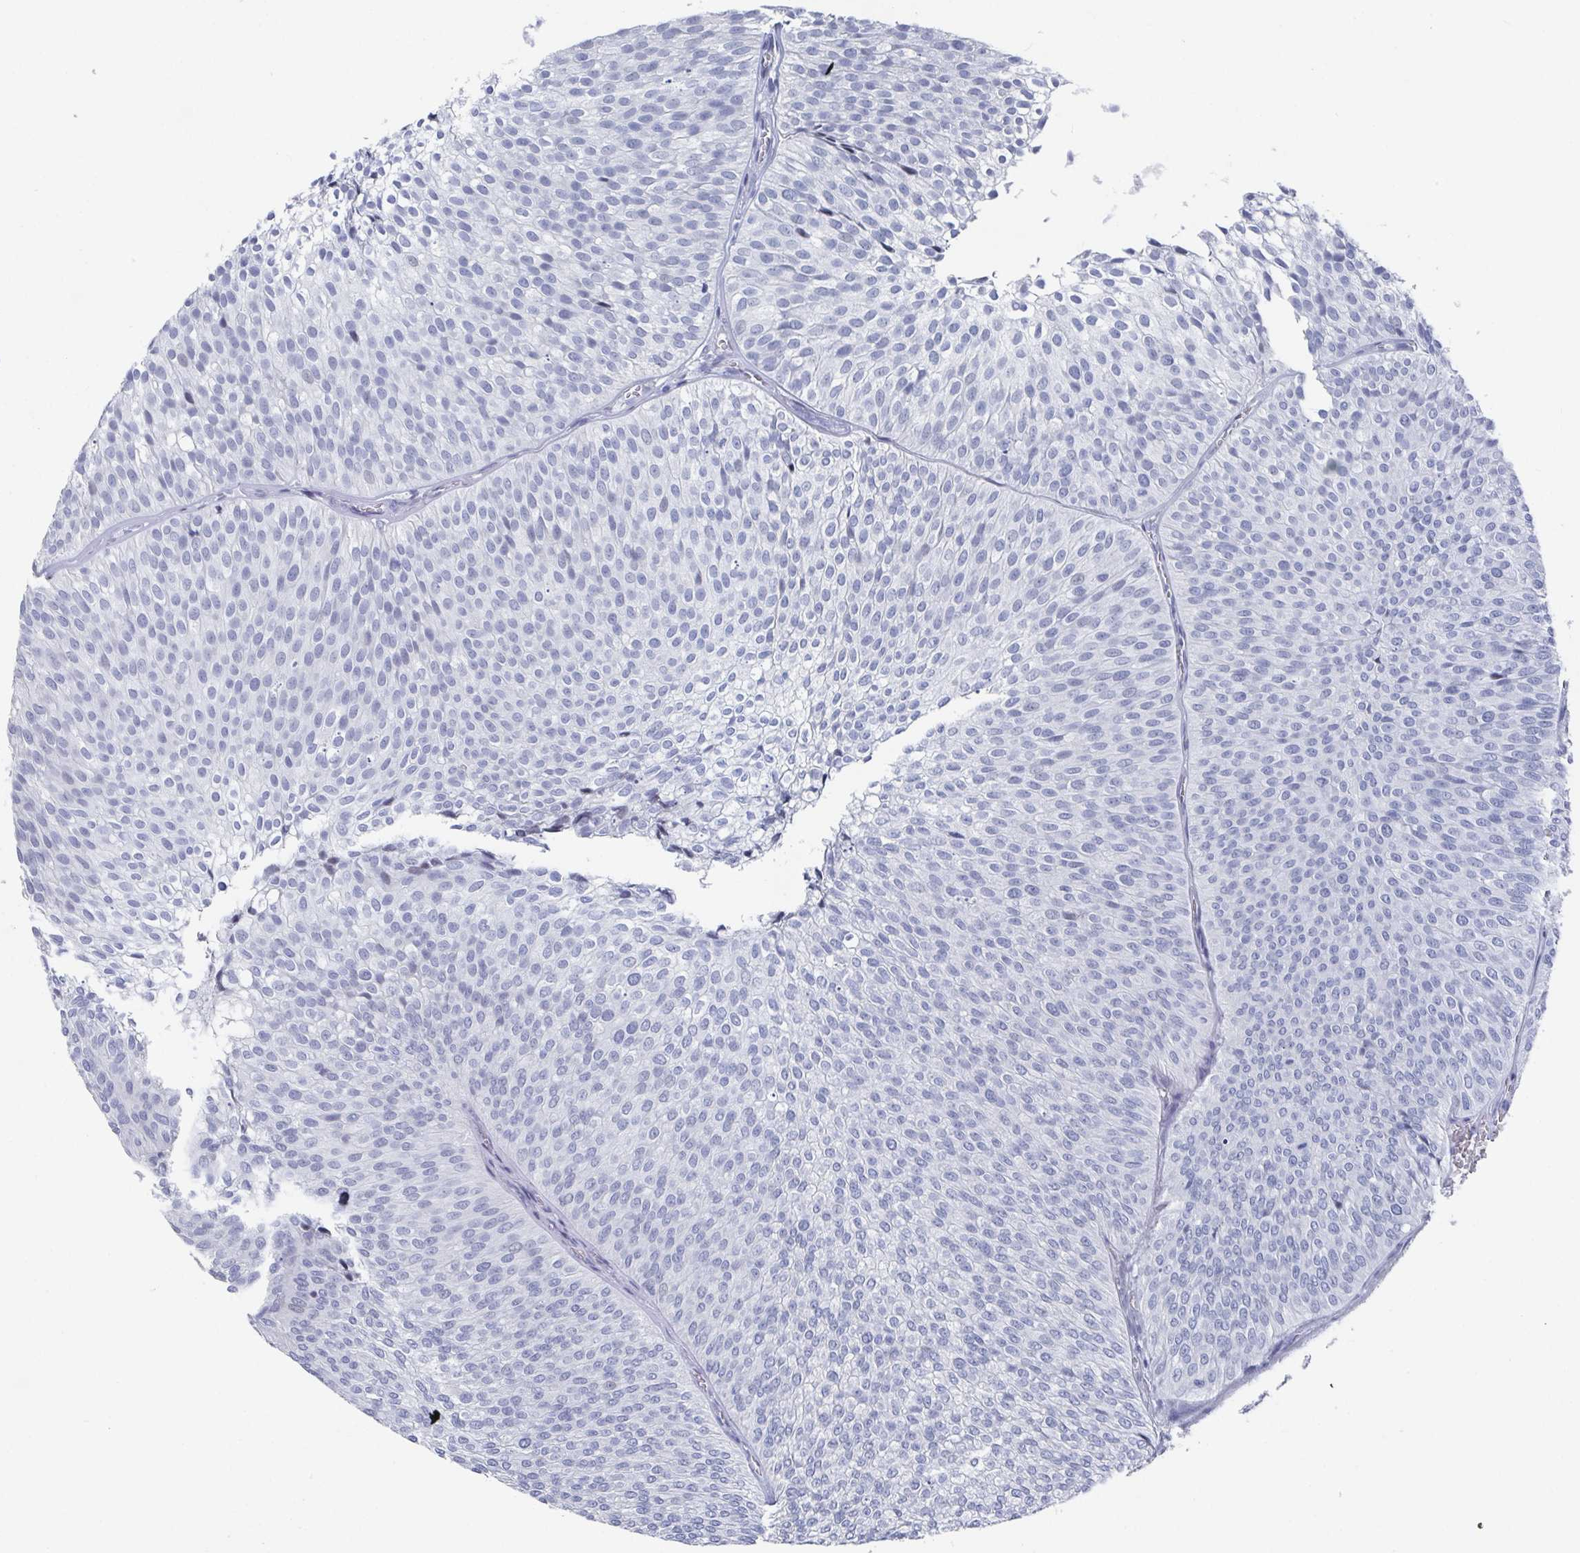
{"staining": {"intensity": "negative", "quantity": "none", "location": "none"}, "tissue": "urothelial cancer", "cell_type": "Tumor cells", "image_type": "cancer", "snomed": [{"axis": "morphology", "description": "Urothelial carcinoma, Low grade"}, {"axis": "topography", "description": "Urinary bladder"}], "caption": "Immunohistochemical staining of low-grade urothelial carcinoma reveals no significant staining in tumor cells.", "gene": "CAMKV", "patient": {"sex": "male", "age": 91}}